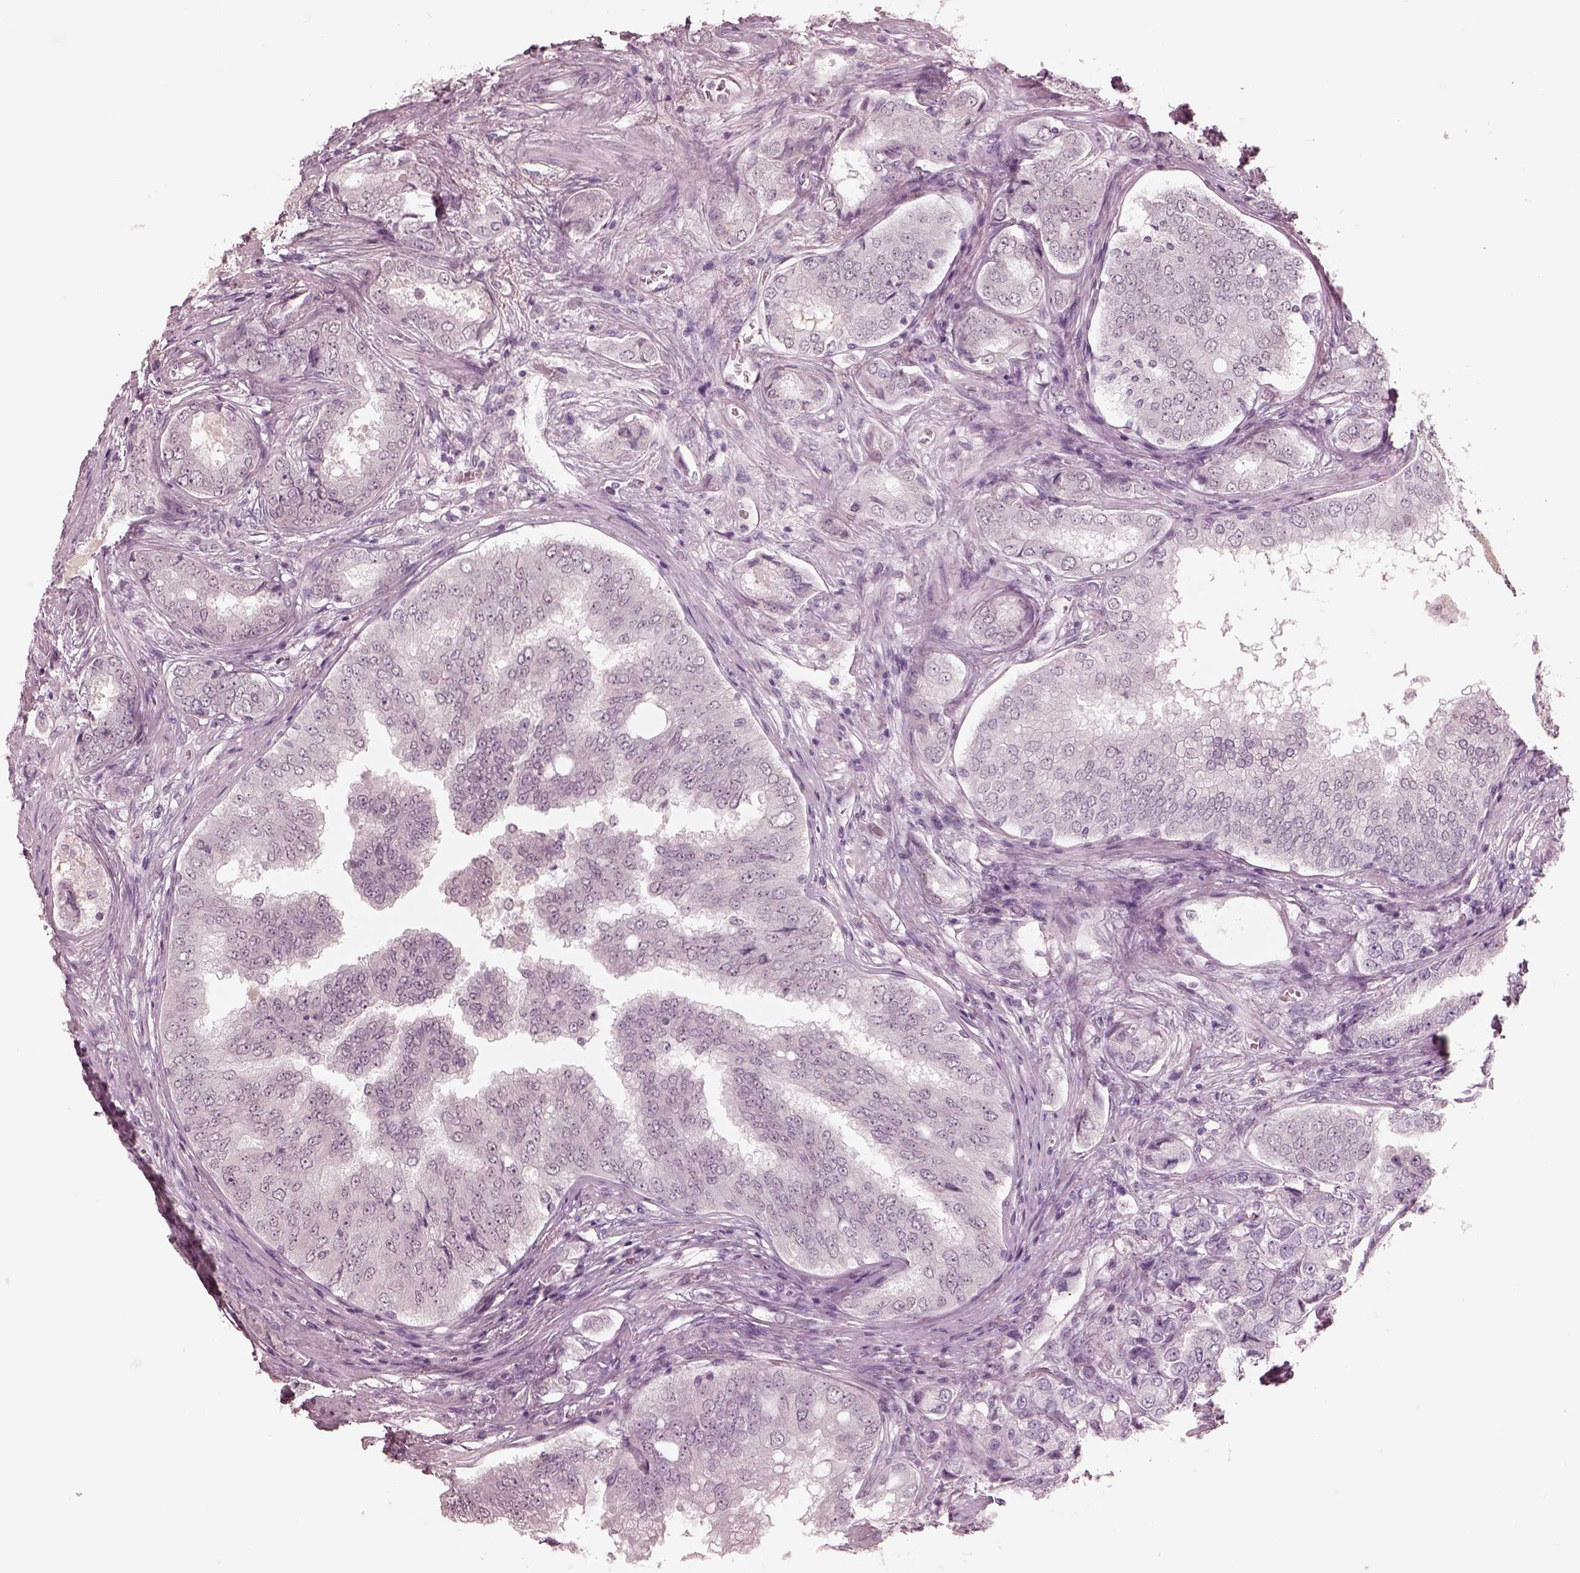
{"staining": {"intensity": "negative", "quantity": "none", "location": "none"}, "tissue": "prostate cancer", "cell_type": "Tumor cells", "image_type": "cancer", "snomed": [{"axis": "morphology", "description": "Adenocarcinoma, NOS"}, {"axis": "topography", "description": "Prostate"}], "caption": "DAB immunohistochemical staining of human prostate cancer displays no significant expression in tumor cells. (Stains: DAB (3,3'-diaminobenzidine) immunohistochemistry with hematoxylin counter stain, Microscopy: brightfield microscopy at high magnification).", "gene": "GARIN4", "patient": {"sex": "male", "age": 65}}